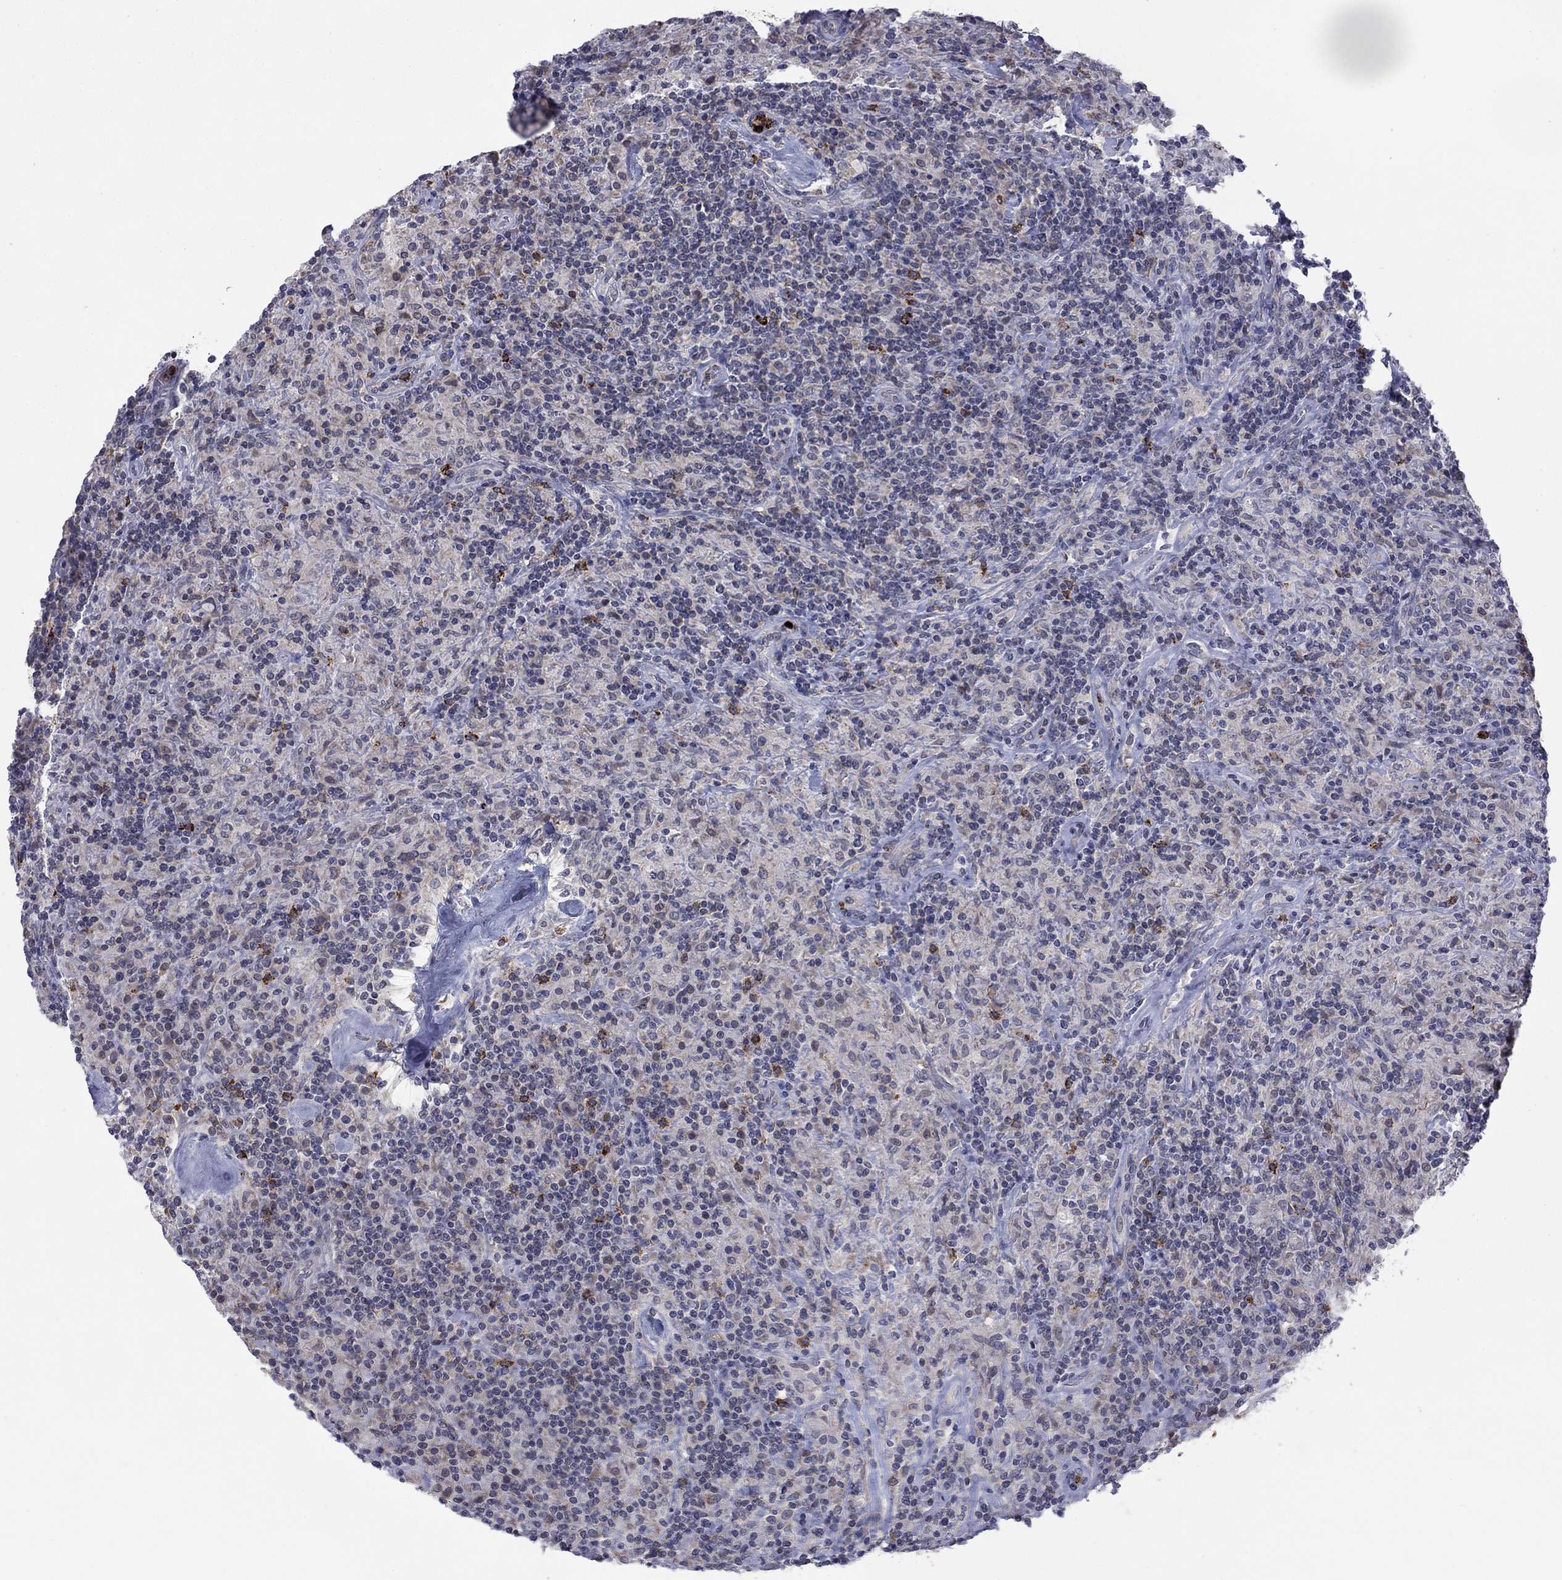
{"staining": {"intensity": "negative", "quantity": "none", "location": "none"}, "tissue": "lymphoma", "cell_type": "Tumor cells", "image_type": "cancer", "snomed": [{"axis": "morphology", "description": "Hodgkin's disease, NOS"}, {"axis": "topography", "description": "Lymph node"}], "caption": "The photomicrograph exhibits no staining of tumor cells in Hodgkin's disease.", "gene": "MTRFR", "patient": {"sex": "male", "age": 70}}